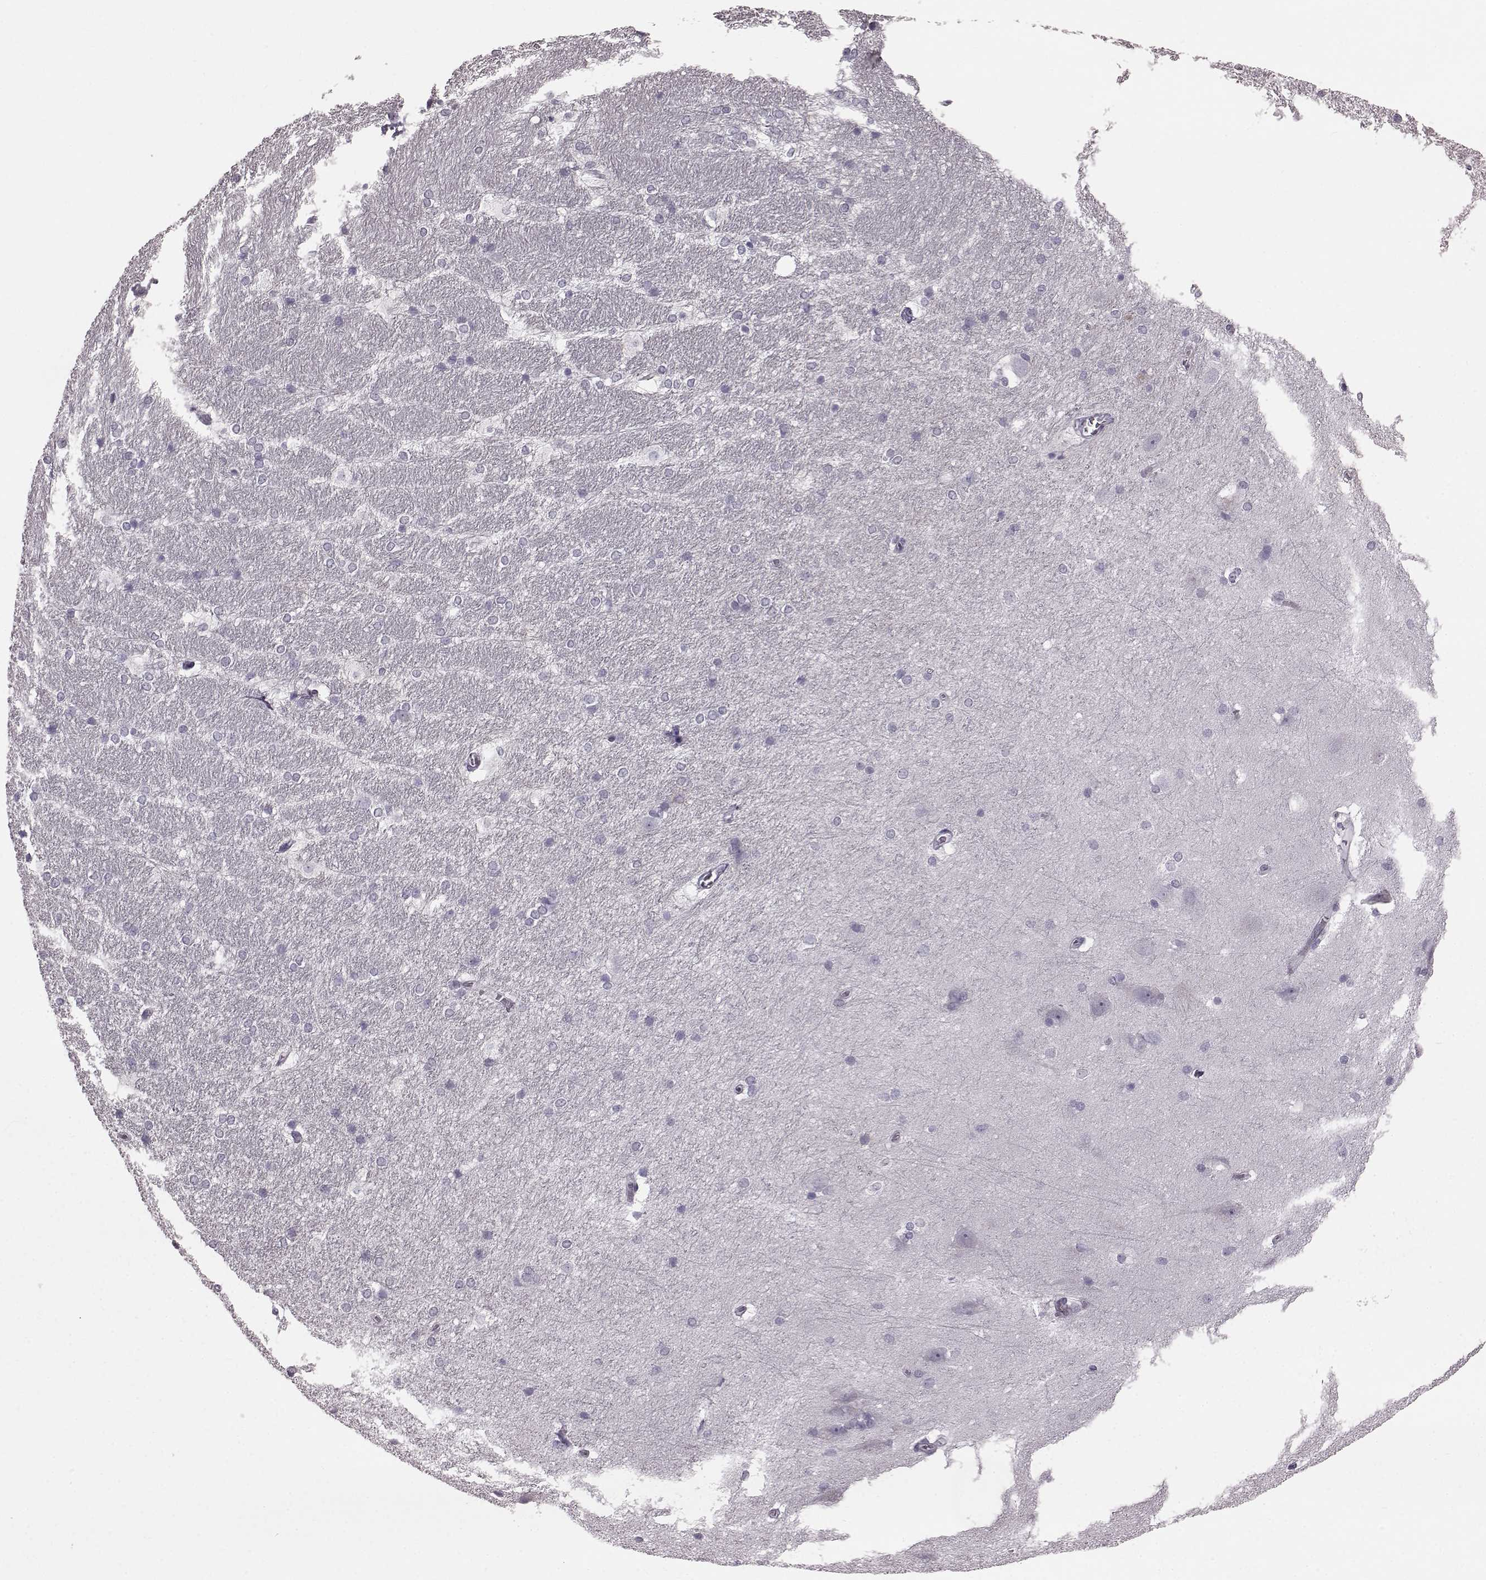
{"staining": {"intensity": "negative", "quantity": "none", "location": "none"}, "tissue": "hippocampus", "cell_type": "Glial cells", "image_type": "normal", "snomed": [{"axis": "morphology", "description": "Normal tissue, NOS"}, {"axis": "topography", "description": "Cerebral cortex"}, {"axis": "topography", "description": "Hippocampus"}], "caption": "Immunohistochemical staining of benign hippocampus exhibits no significant expression in glial cells.", "gene": "TCHHL1", "patient": {"sex": "female", "age": 19}}